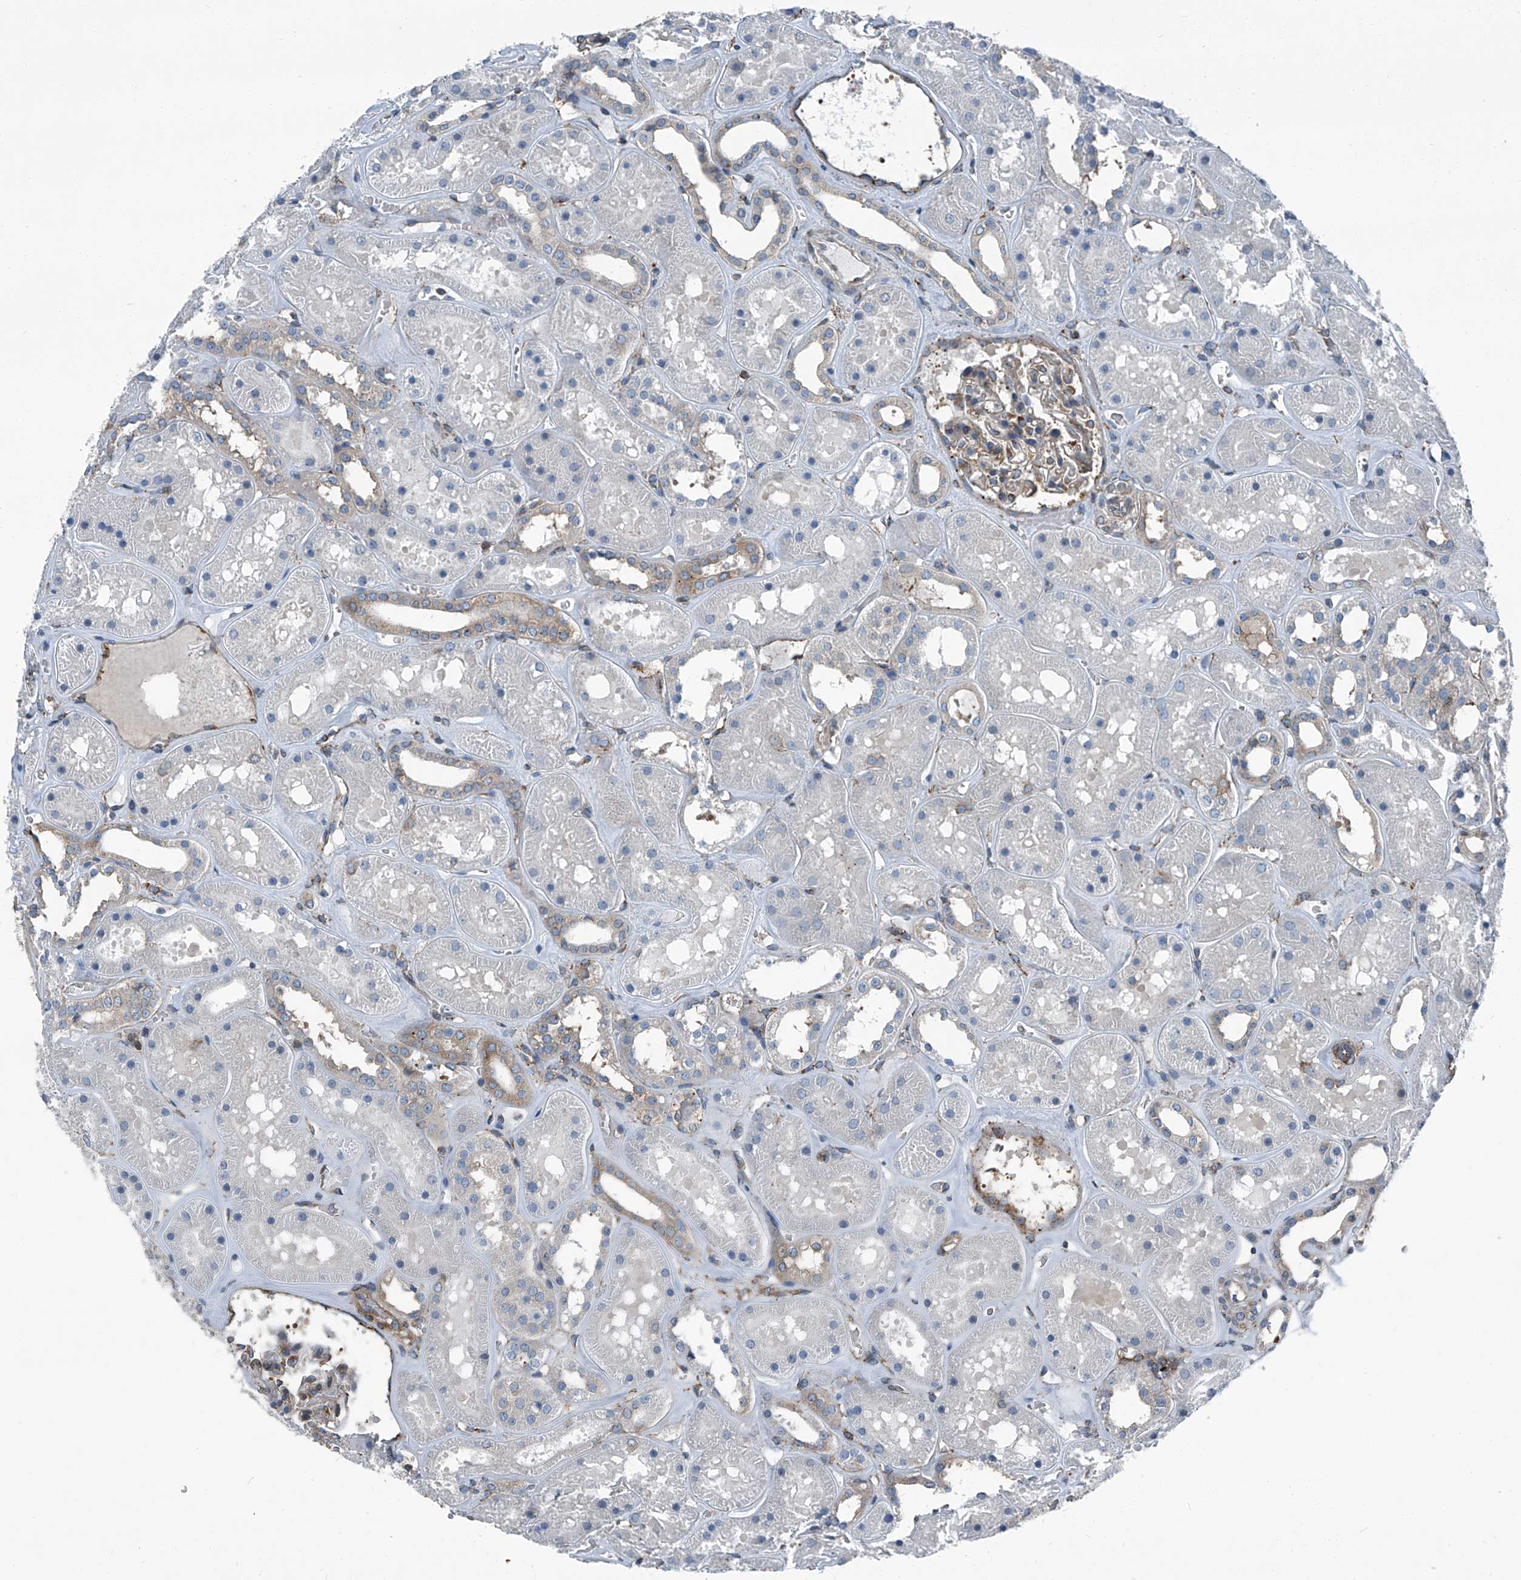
{"staining": {"intensity": "weak", "quantity": "25%-75%", "location": "cytoplasmic/membranous"}, "tissue": "kidney", "cell_type": "Cells in glomeruli", "image_type": "normal", "snomed": [{"axis": "morphology", "description": "Normal tissue, NOS"}, {"axis": "topography", "description": "Kidney"}], "caption": "High-magnification brightfield microscopy of normal kidney stained with DAB (3,3'-diaminobenzidine) (brown) and counterstained with hematoxylin (blue). cells in glomeruli exhibit weak cytoplasmic/membranous expression is seen in about25%-75% of cells. The protein of interest is shown in brown color, while the nuclei are stained blue.", "gene": "SEPTIN7", "patient": {"sex": "female", "age": 41}}